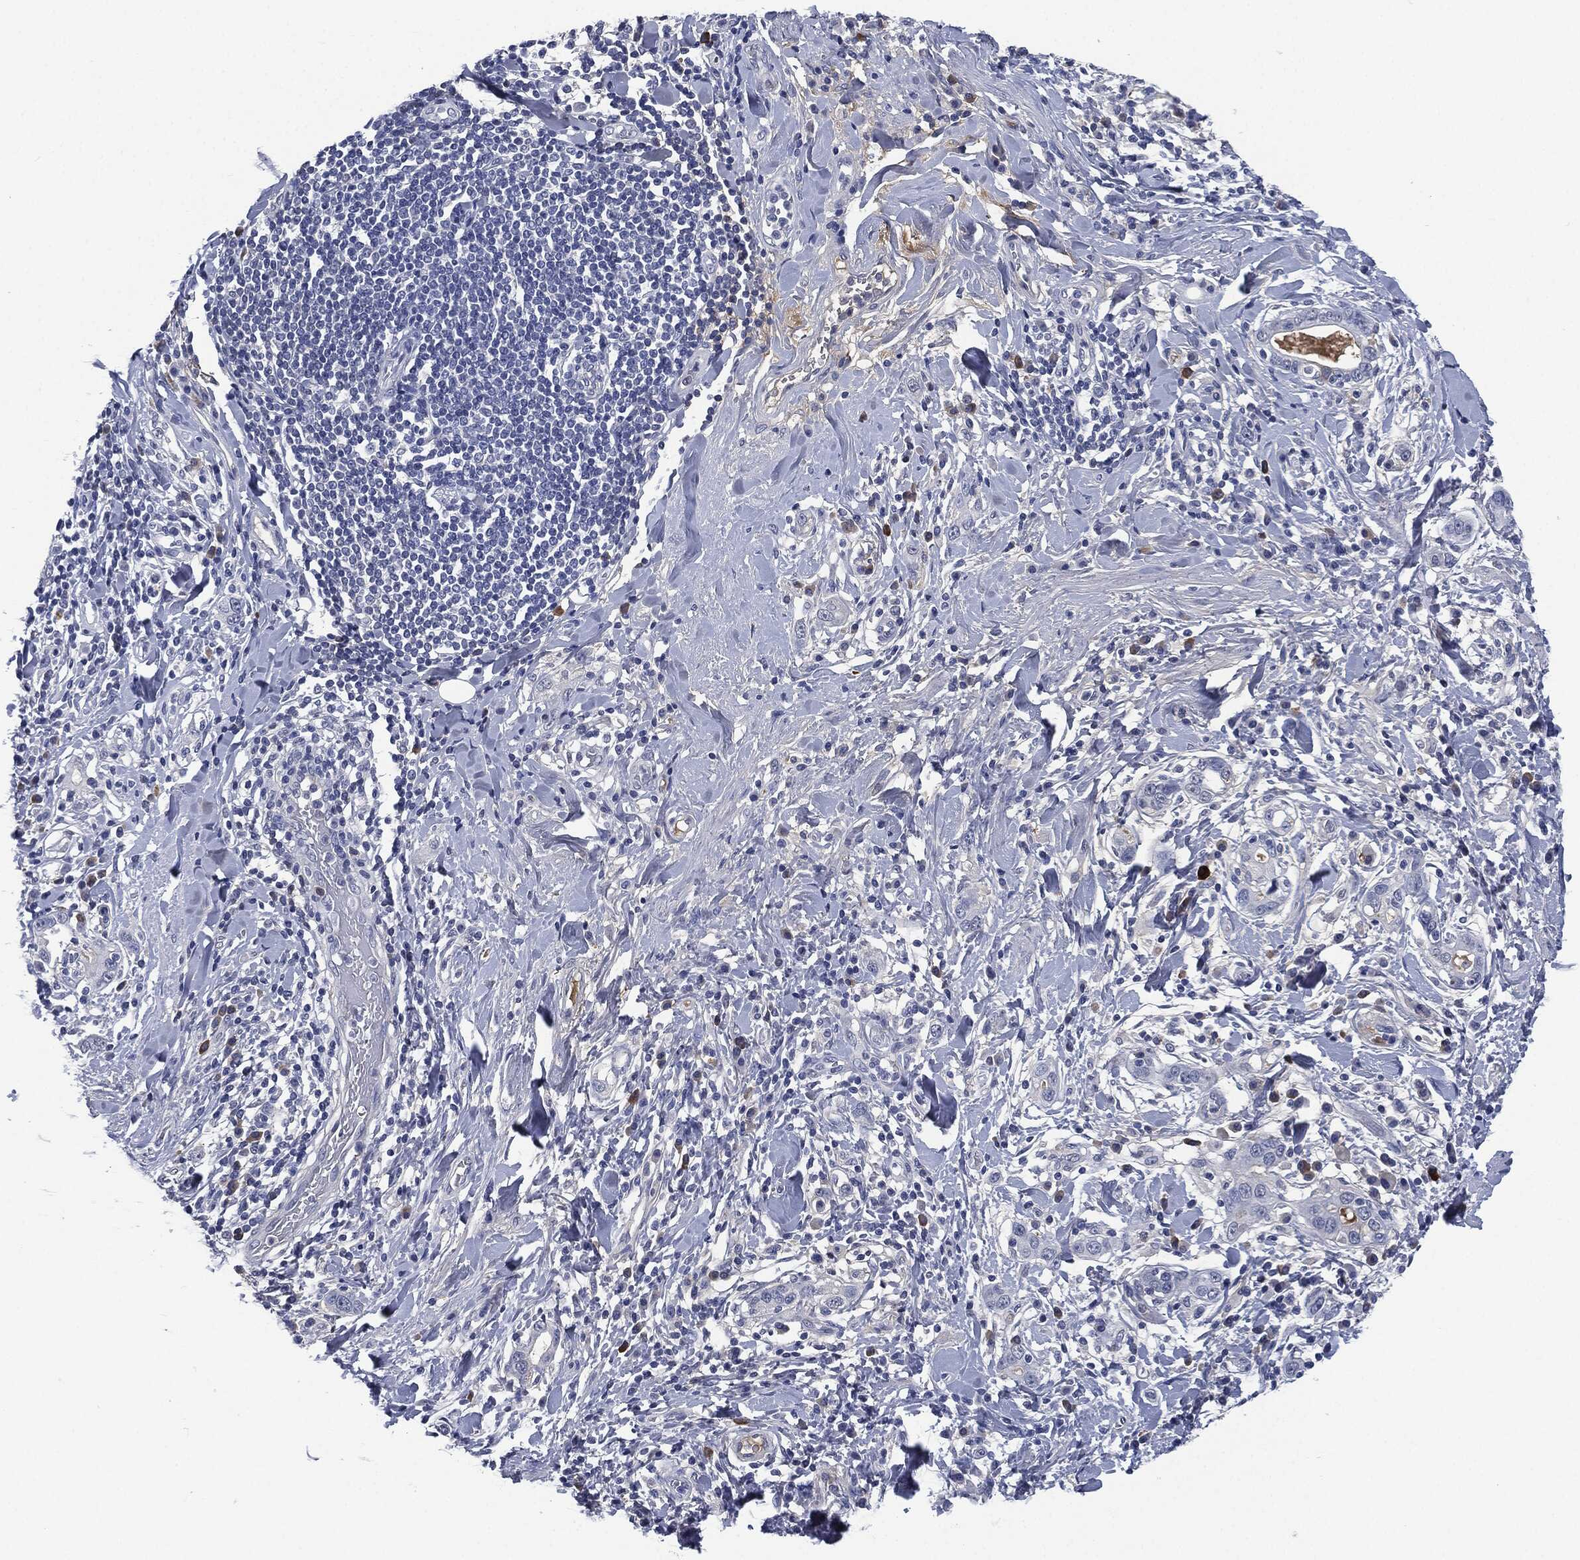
{"staining": {"intensity": "negative", "quantity": "none", "location": "none"}, "tissue": "stomach cancer", "cell_type": "Tumor cells", "image_type": "cancer", "snomed": [{"axis": "morphology", "description": "Adenocarcinoma, NOS"}, {"axis": "topography", "description": "Stomach"}], "caption": "Tumor cells are negative for brown protein staining in stomach cancer (adenocarcinoma).", "gene": "SIGLEC7", "patient": {"sex": "male", "age": 79}}